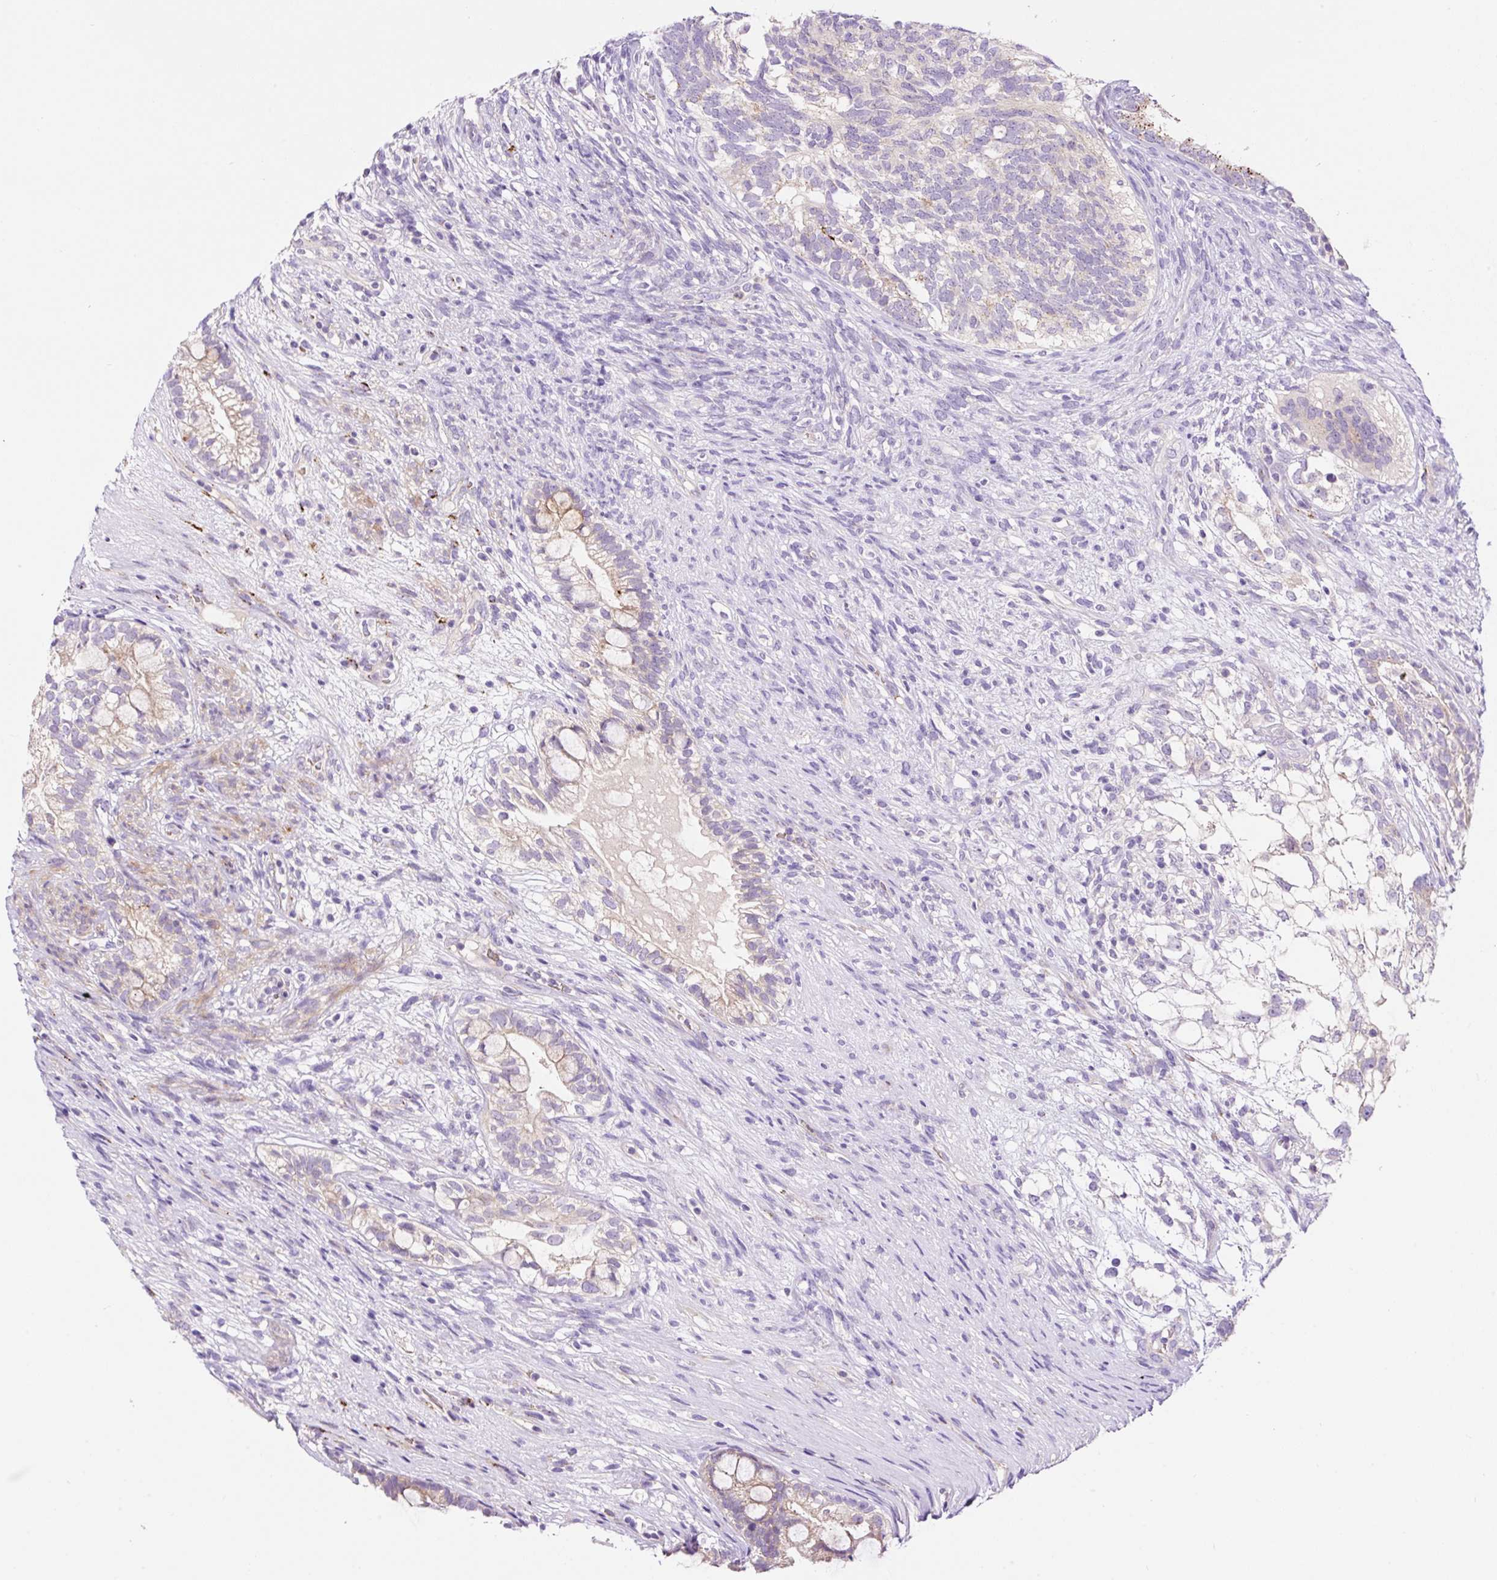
{"staining": {"intensity": "negative", "quantity": "none", "location": "none"}, "tissue": "testis cancer", "cell_type": "Tumor cells", "image_type": "cancer", "snomed": [{"axis": "morphology", "description": "Seminoma, NOS"}, {"axis": "morphology", "description": "Carcinoma, Embryonal, NOS"}, {"axis": "topography", "description": "Testis"}], "caption": "A histopathology image of human testis cancer (seminoma) is negative for staining in tumor cells.", "gene": "LHFPL5", "patient": {"sex": "male", "age": 41}}